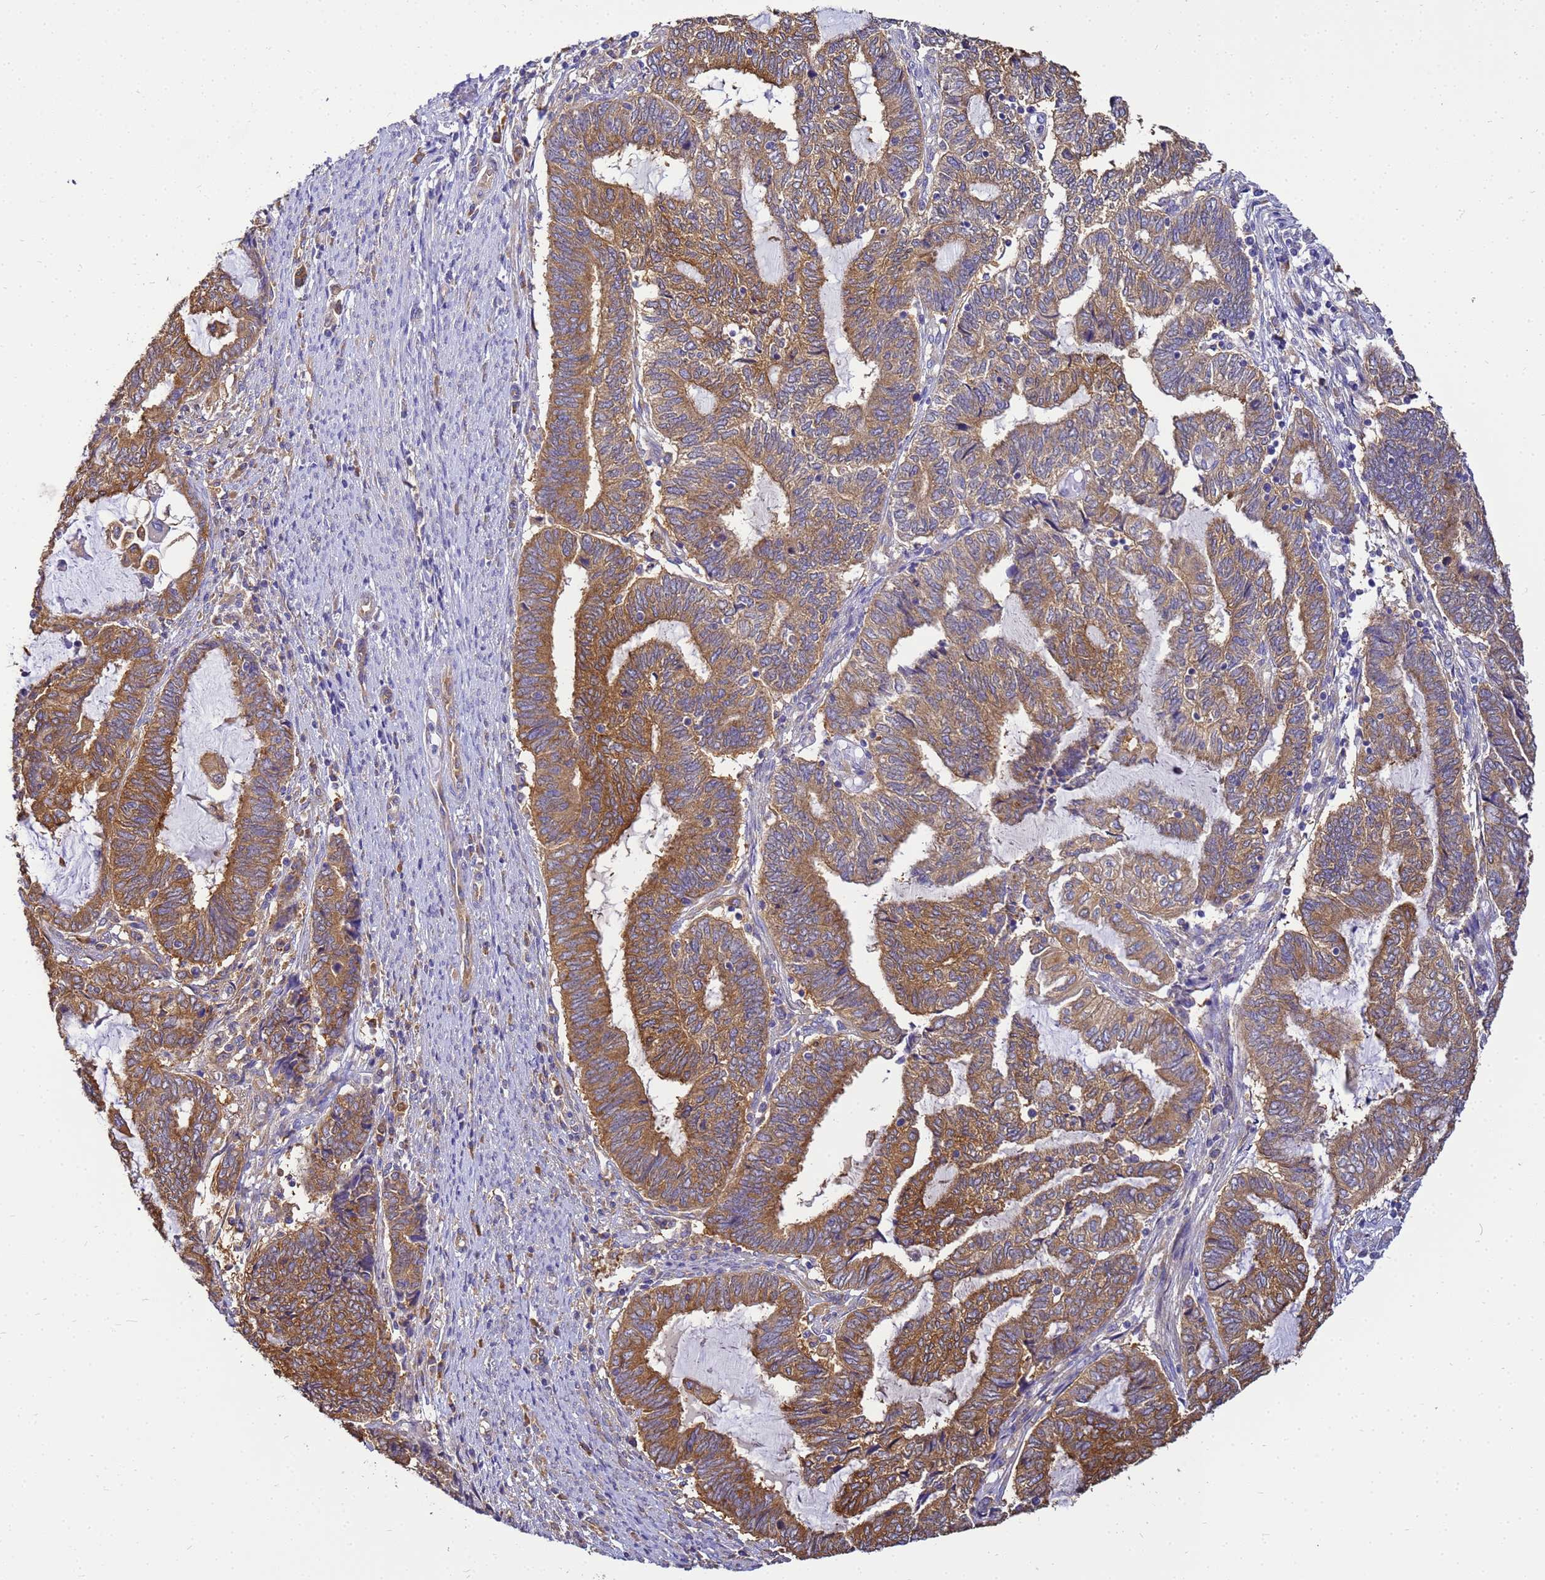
{"staining": {"intensity": "moderate", "quantity": ">75%", "location": "cytoplasmic/membranous"}, "tissue": "endometrial cancer", "cell_type": "Tumor cells", "image_type": "cancer", "snomed": [{"axis": "morphology", "description": "Adenocarcinoma, NOS"}, {"axis": "topography", "description": "Uterus"}, {"axis": "topography", "description": "Endometrium"}], "caption": "Protein staining reveals moderate cytoplasmic/membranous positivity in approximately >75% of tumor cells in adenocarcinoma (endometrial).", "gene": "NARS1", "patient": {"sex": "female", "age": 70}}